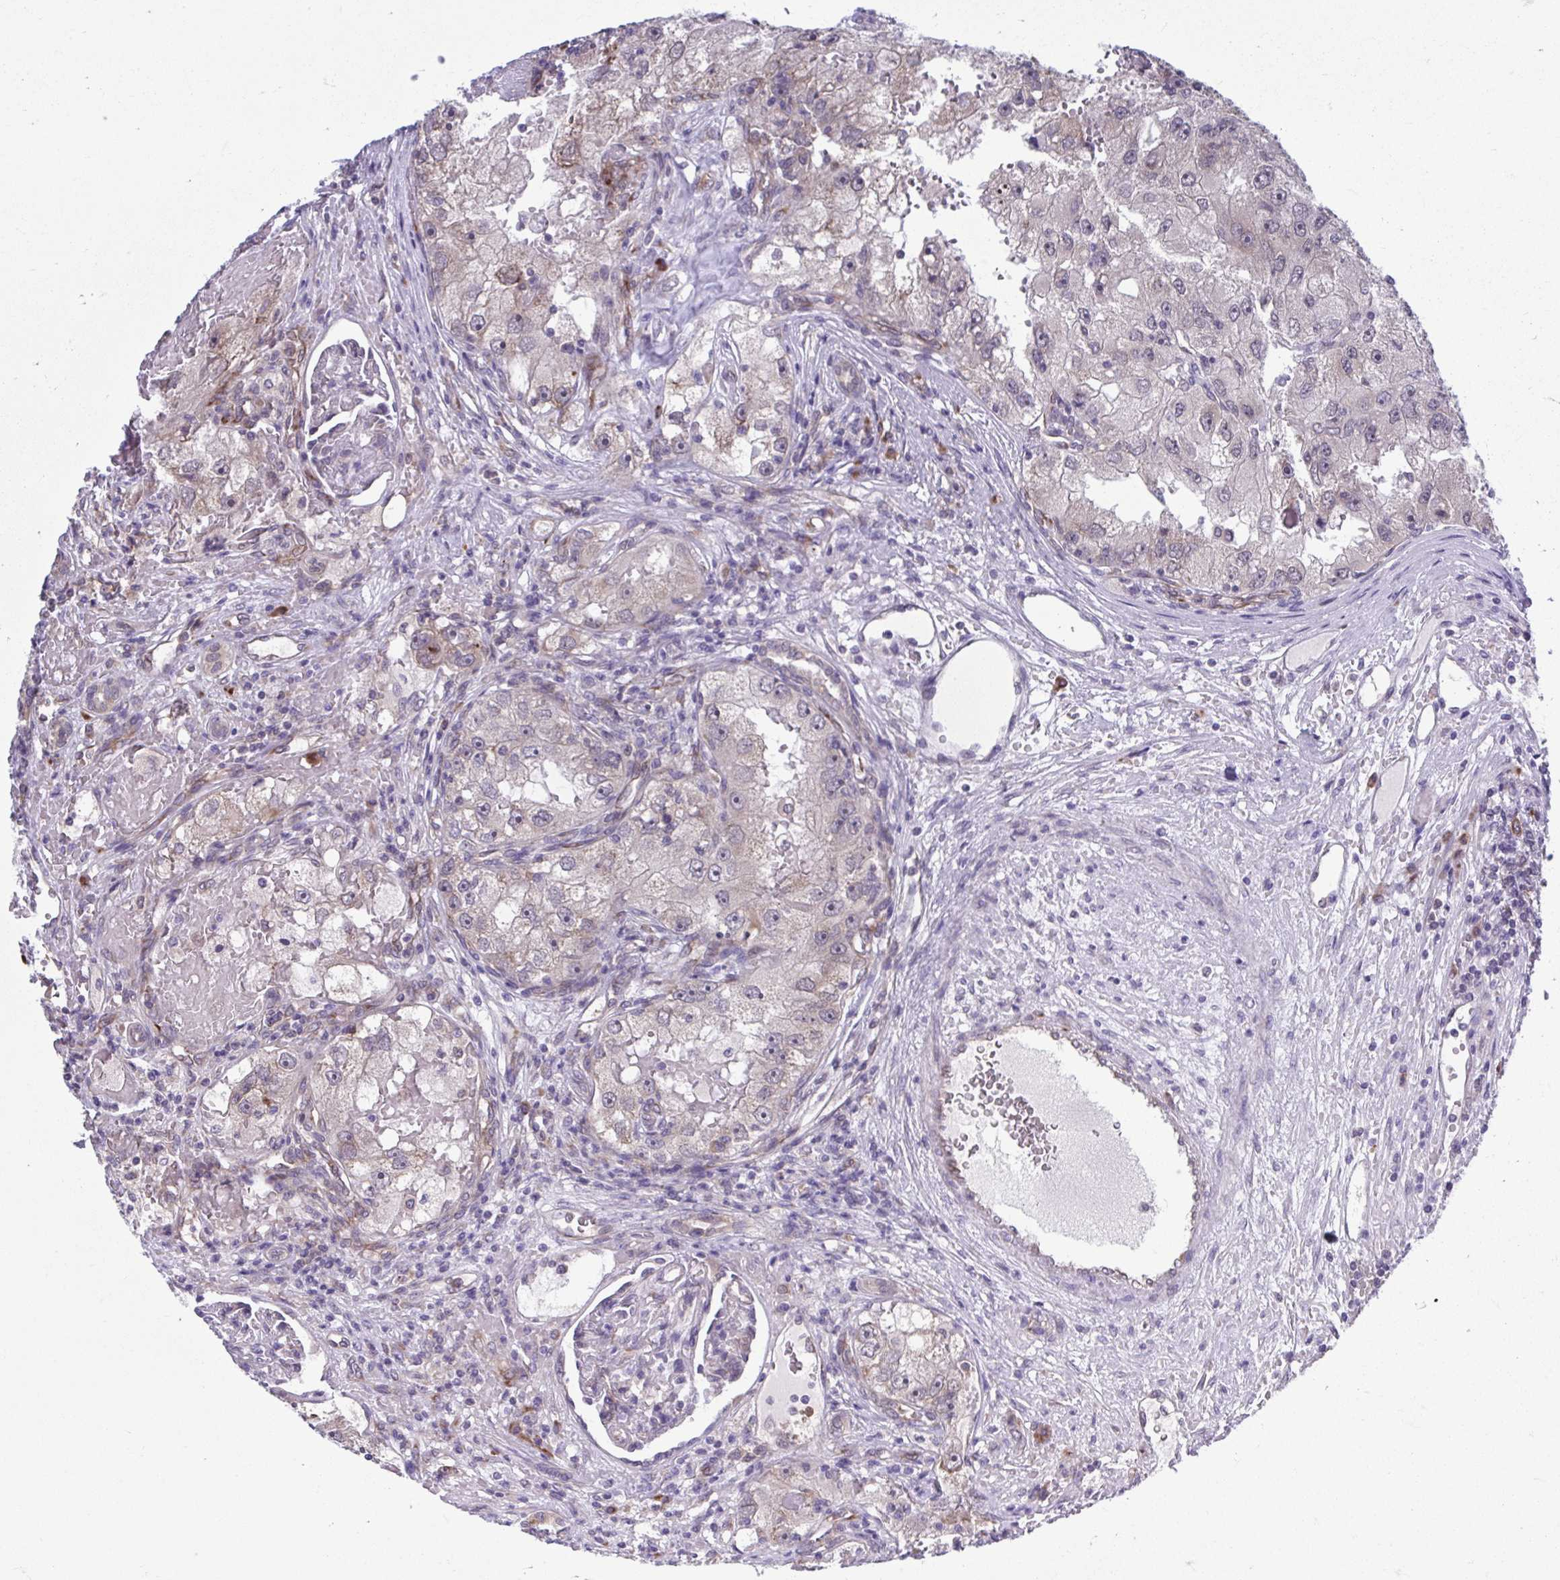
{"staining": {"intensity": "weak", "quantity": "<25%", "location": "cytoplasmic/membranous"}, "tissue": "renal cancer", "cell_type": "Tumor cells", "image_type": "cancer", "snomed": [{"axis": "morphology", "description": "Adenocarcinoma, NOS"}, {"axis": "topography", "description": "Kidney"}], "caption": "Protein analysis of adenocarcinoma (renal) exhibits no significant staining in tumor cells.", "gene": "SELENON", "patient": {"sex": "male", "age": 63}}